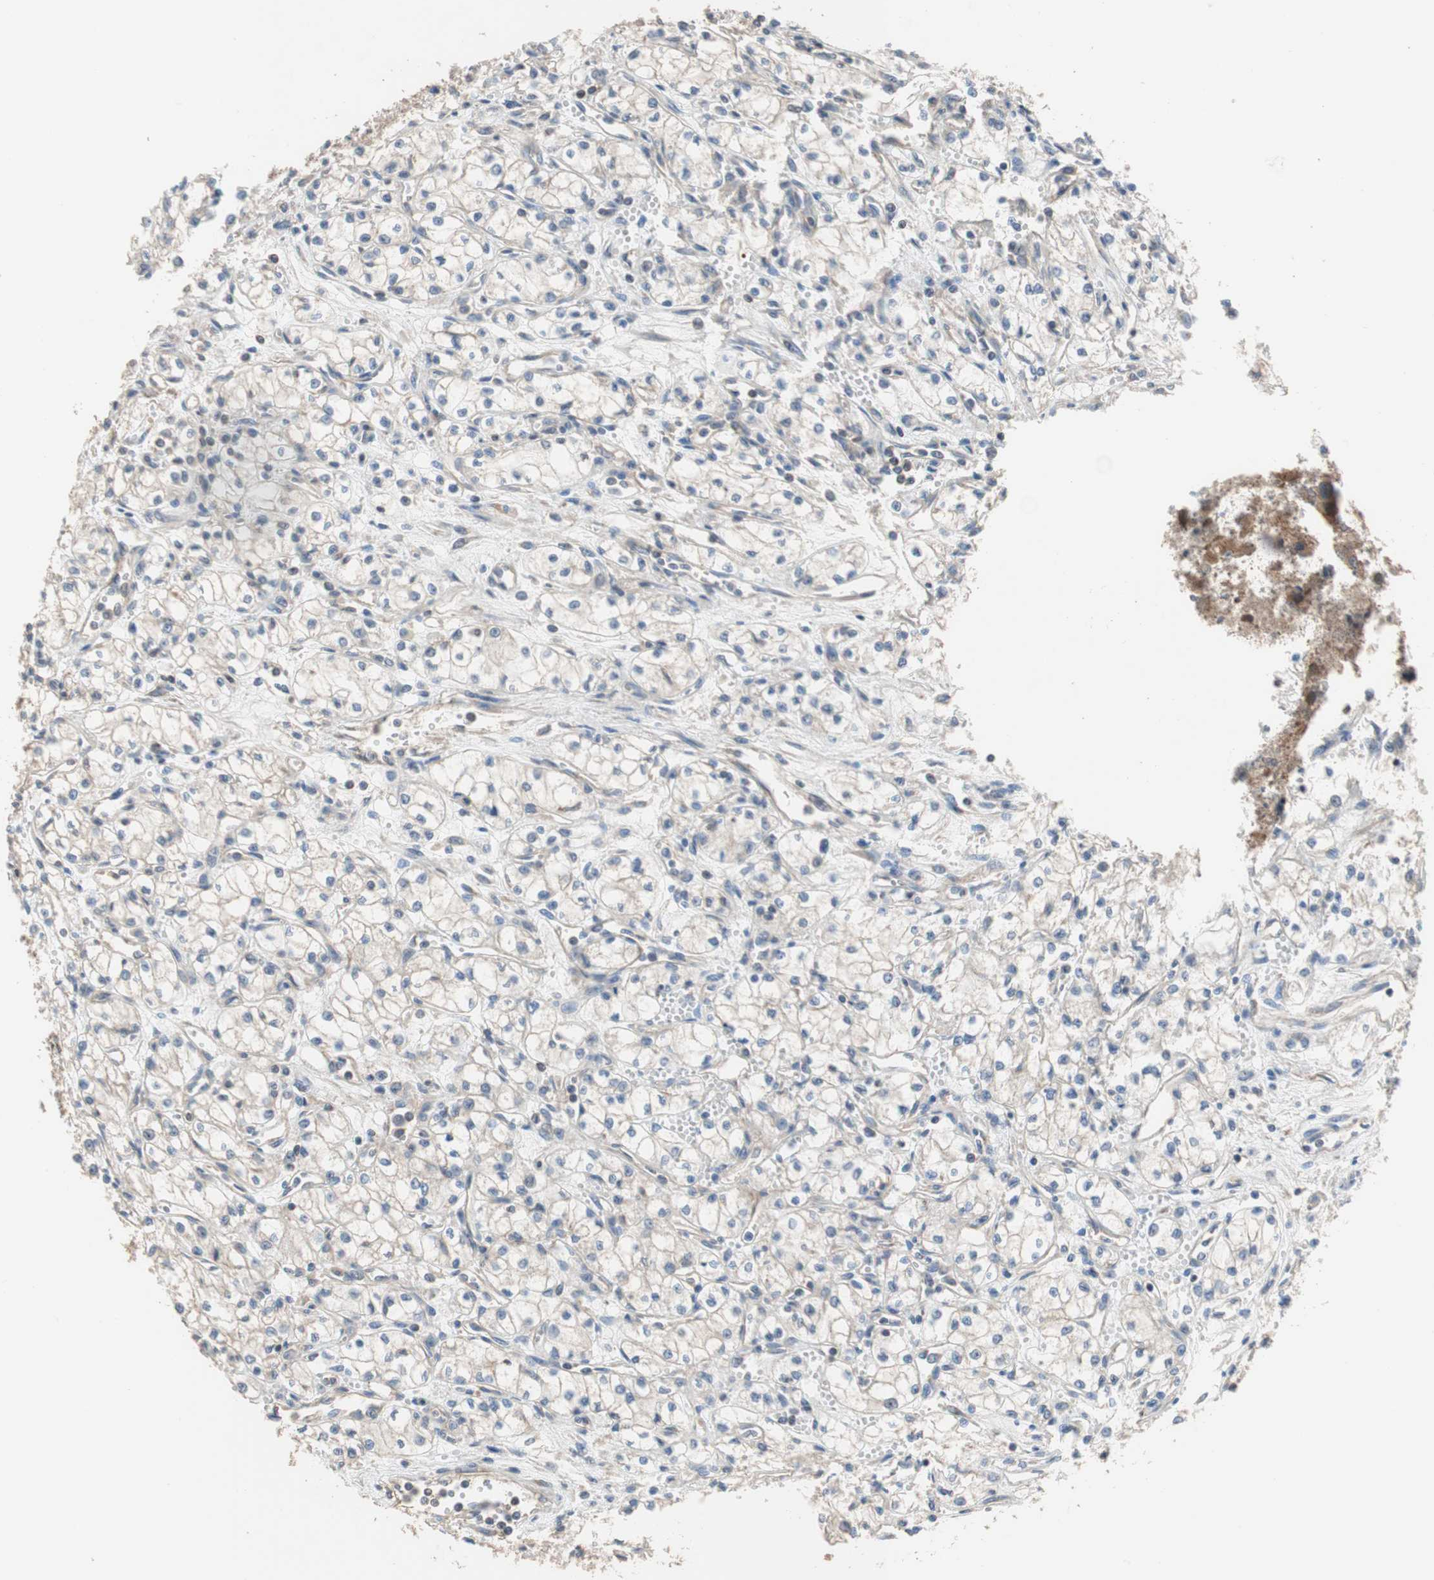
{"staining": {"intensity": "weak", "quantity": "25%-75%", "location": "cytoplasmic/membranous"}, "tissue": "renal cancer", "cell_type": "Tumor cells", "image_type": "cancer", "snomed": [{"axis": "morphology", "description": "Normal tissue, NOS"}, {"axis": "morphology", "description": "Adenocarcinoma, NOS"}, {"axis": "topography", "description": "Kidney"}], "caption": "A micrograph of renal cancer stained for a protein exhibits weak cytoplasmic/membranous brown staining in tumor cells.", "gene": "MAP4K2", "patient": {"sex": "male", "age": 59}}